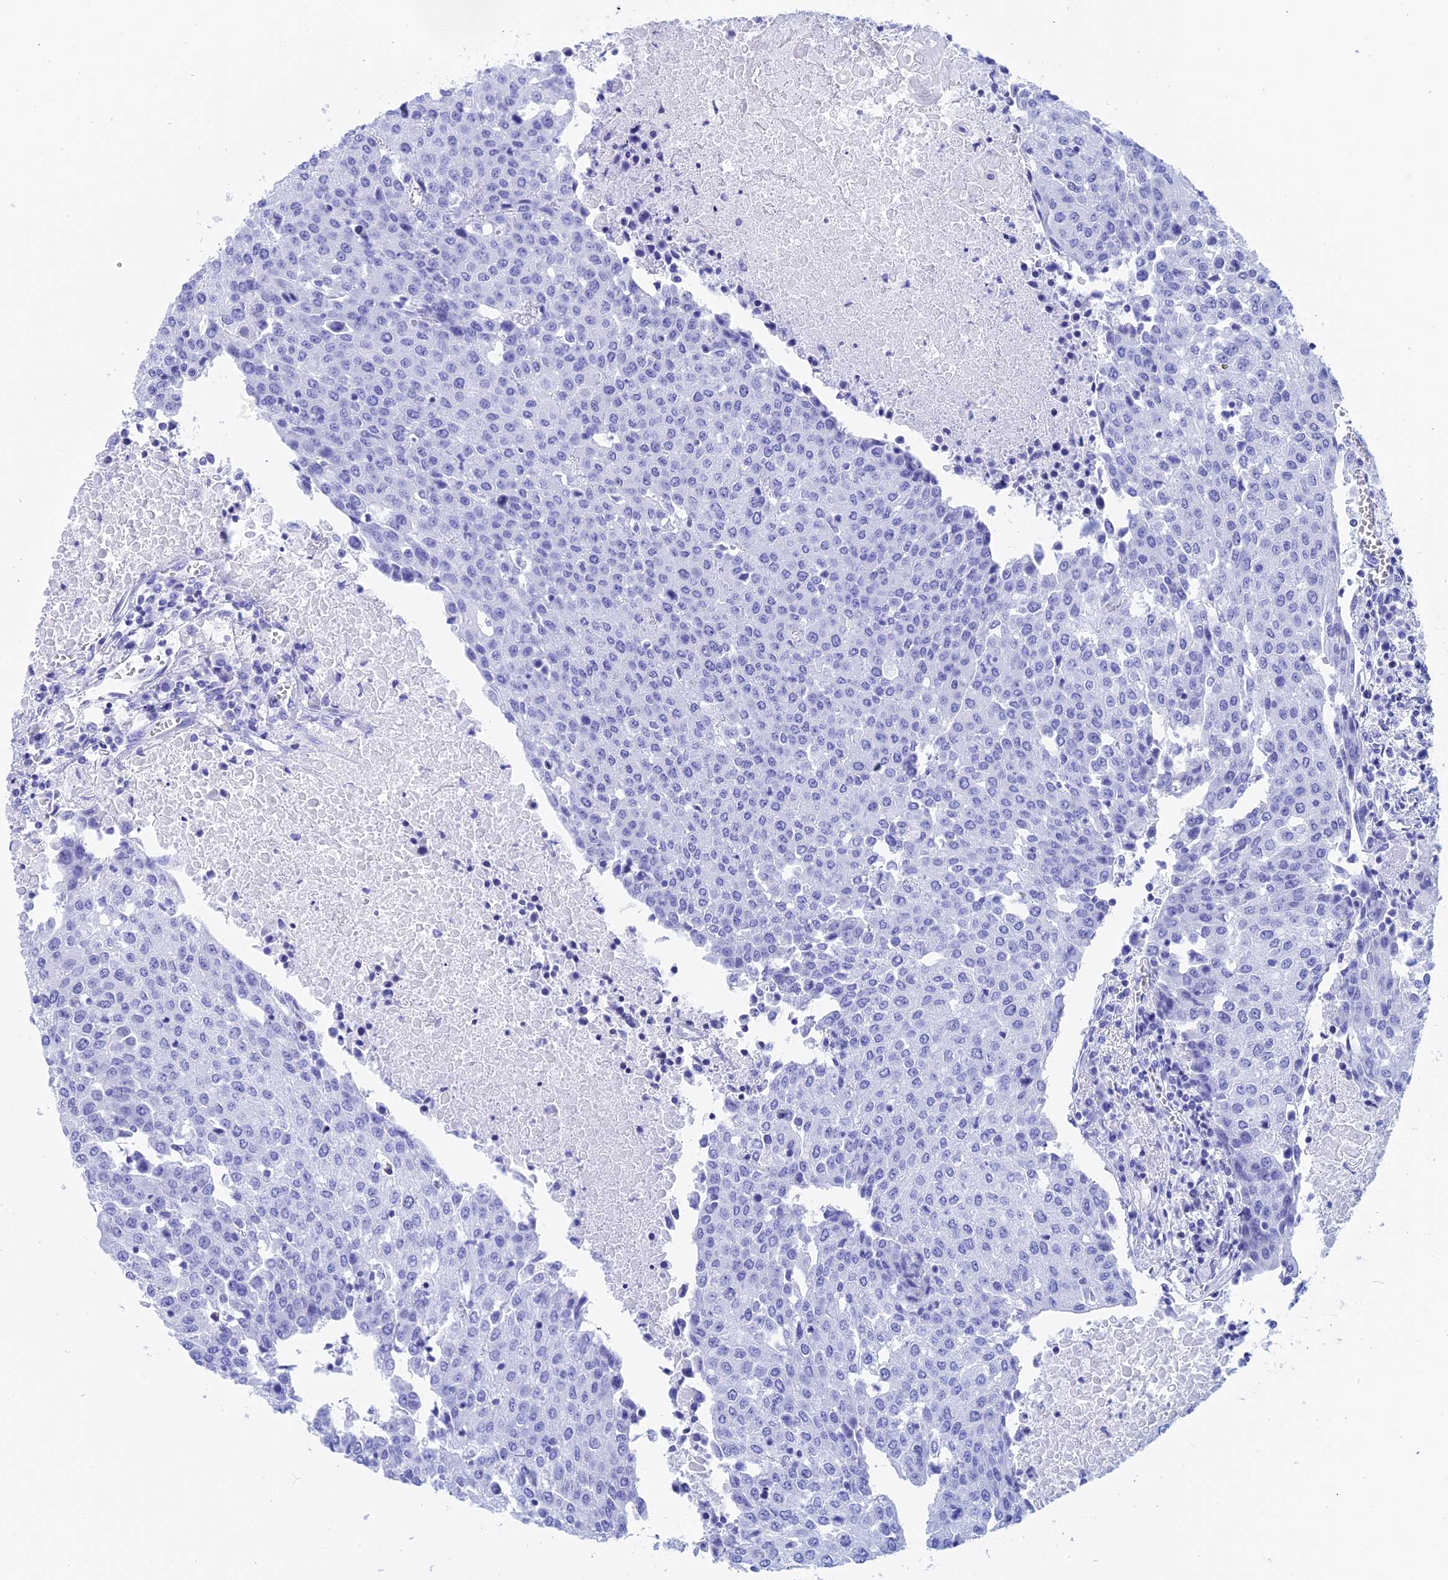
{"staining": {"intensity": "negative", "quantity": "none", "location": "none"}, "tissue": "urothelial cancer", "cell_type": "Tumor cells", "image_type": "cancer", "snomed": [{"axis": "morphology", "description": "Urothelial carcinoma, High grade"}, {"axis": "topography", "description": "Urinary bladder"}], "caption": "Immunohistochemical staining of human urothelial cancer demonstrates no significant staining in tumor cells.", "gene": "TEX101", "patient": {"sex": "female", "age": 85}}